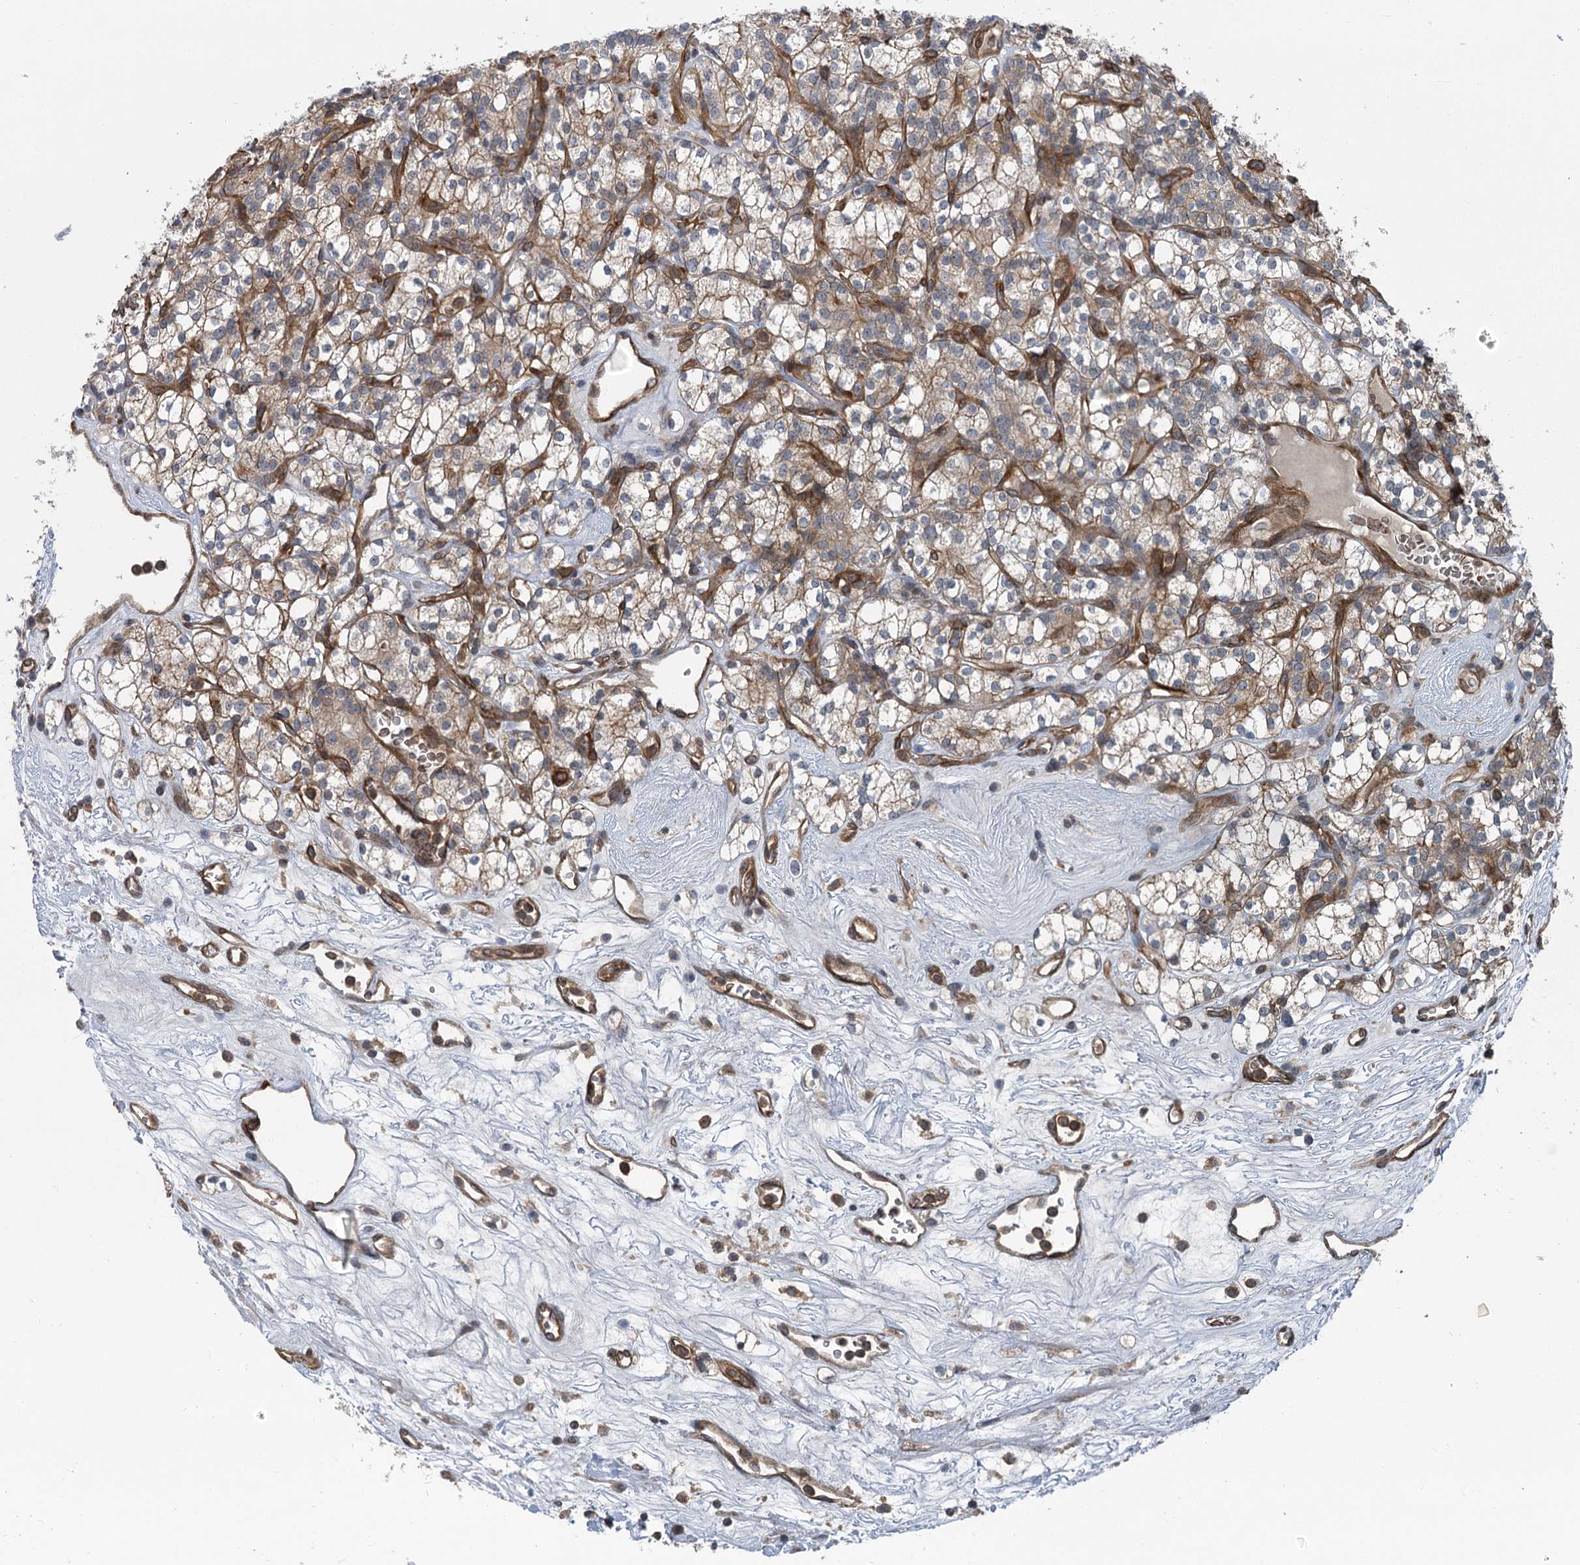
{"staining": {"intensity": "weak", "quantity": ">75%", "location": "cytoplasmic/membranous"}, "tissue": "renal cancer", "cell_type": "Tumor cells", "image_type": "cancer", "snomed": [{"axis": "morphology", "description": "Adenocarcinoma, NOS"}, {"axis": "topography", "description": "Kidney"}], "caption": "Immunohistochemical staining of renal cancer (adenocarcinoma) reveals weak cytoplasmic/membranous protein positivity in approximately >75% of tumor cells.", "gene": "IQSEC1", "patient": {"sex": "male", "age": 77}}